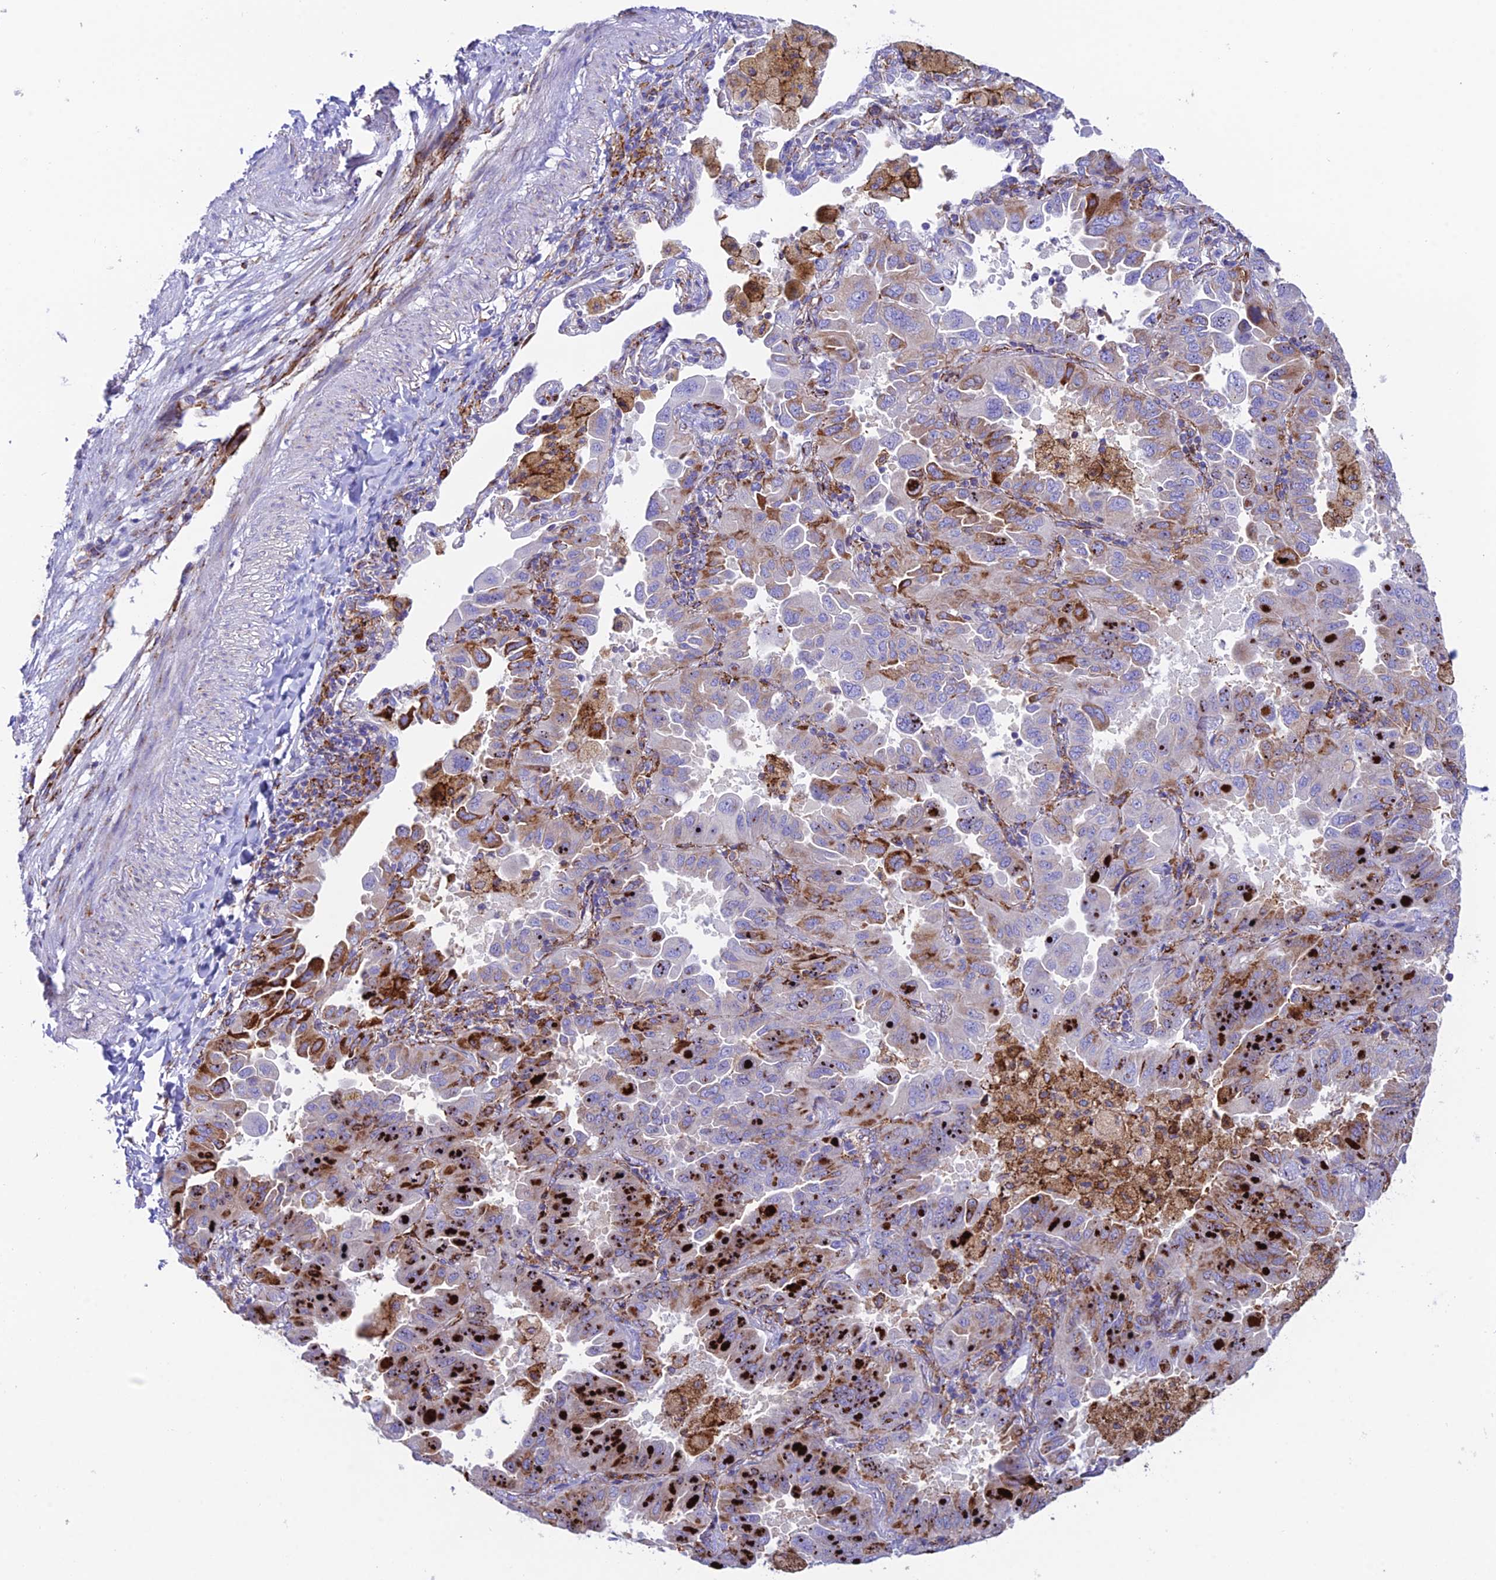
{"staining": {"intensity": "moderate", "quantity": "25%-75%", "location": "cytoplasmic/membranous"}, "tissue": "lung cancer", "cell_type": "Tumor cells", "image_type": "cancer", "snomed": [{"axis": "morphology", "description": "Adenocarcinoma, NOS"}, {"axis": "topography", "description": "Lung"}], "caption": "IHC staining of adenocarcinoma (lung), which reveals medium levels of moderate cytoplasmic/membranous positivity in about 25%-75% of tumor cells indicating moderate cytoplasmic/membranous protein staining. The staining was performed using DAB (3,3'-diaminobenzidine) (brown) for protein detection and nuclei were counterstained in hematoxylin (blue).", "gene": "TUBGCP6", "patient": {"sex": "male", "age": 64}}